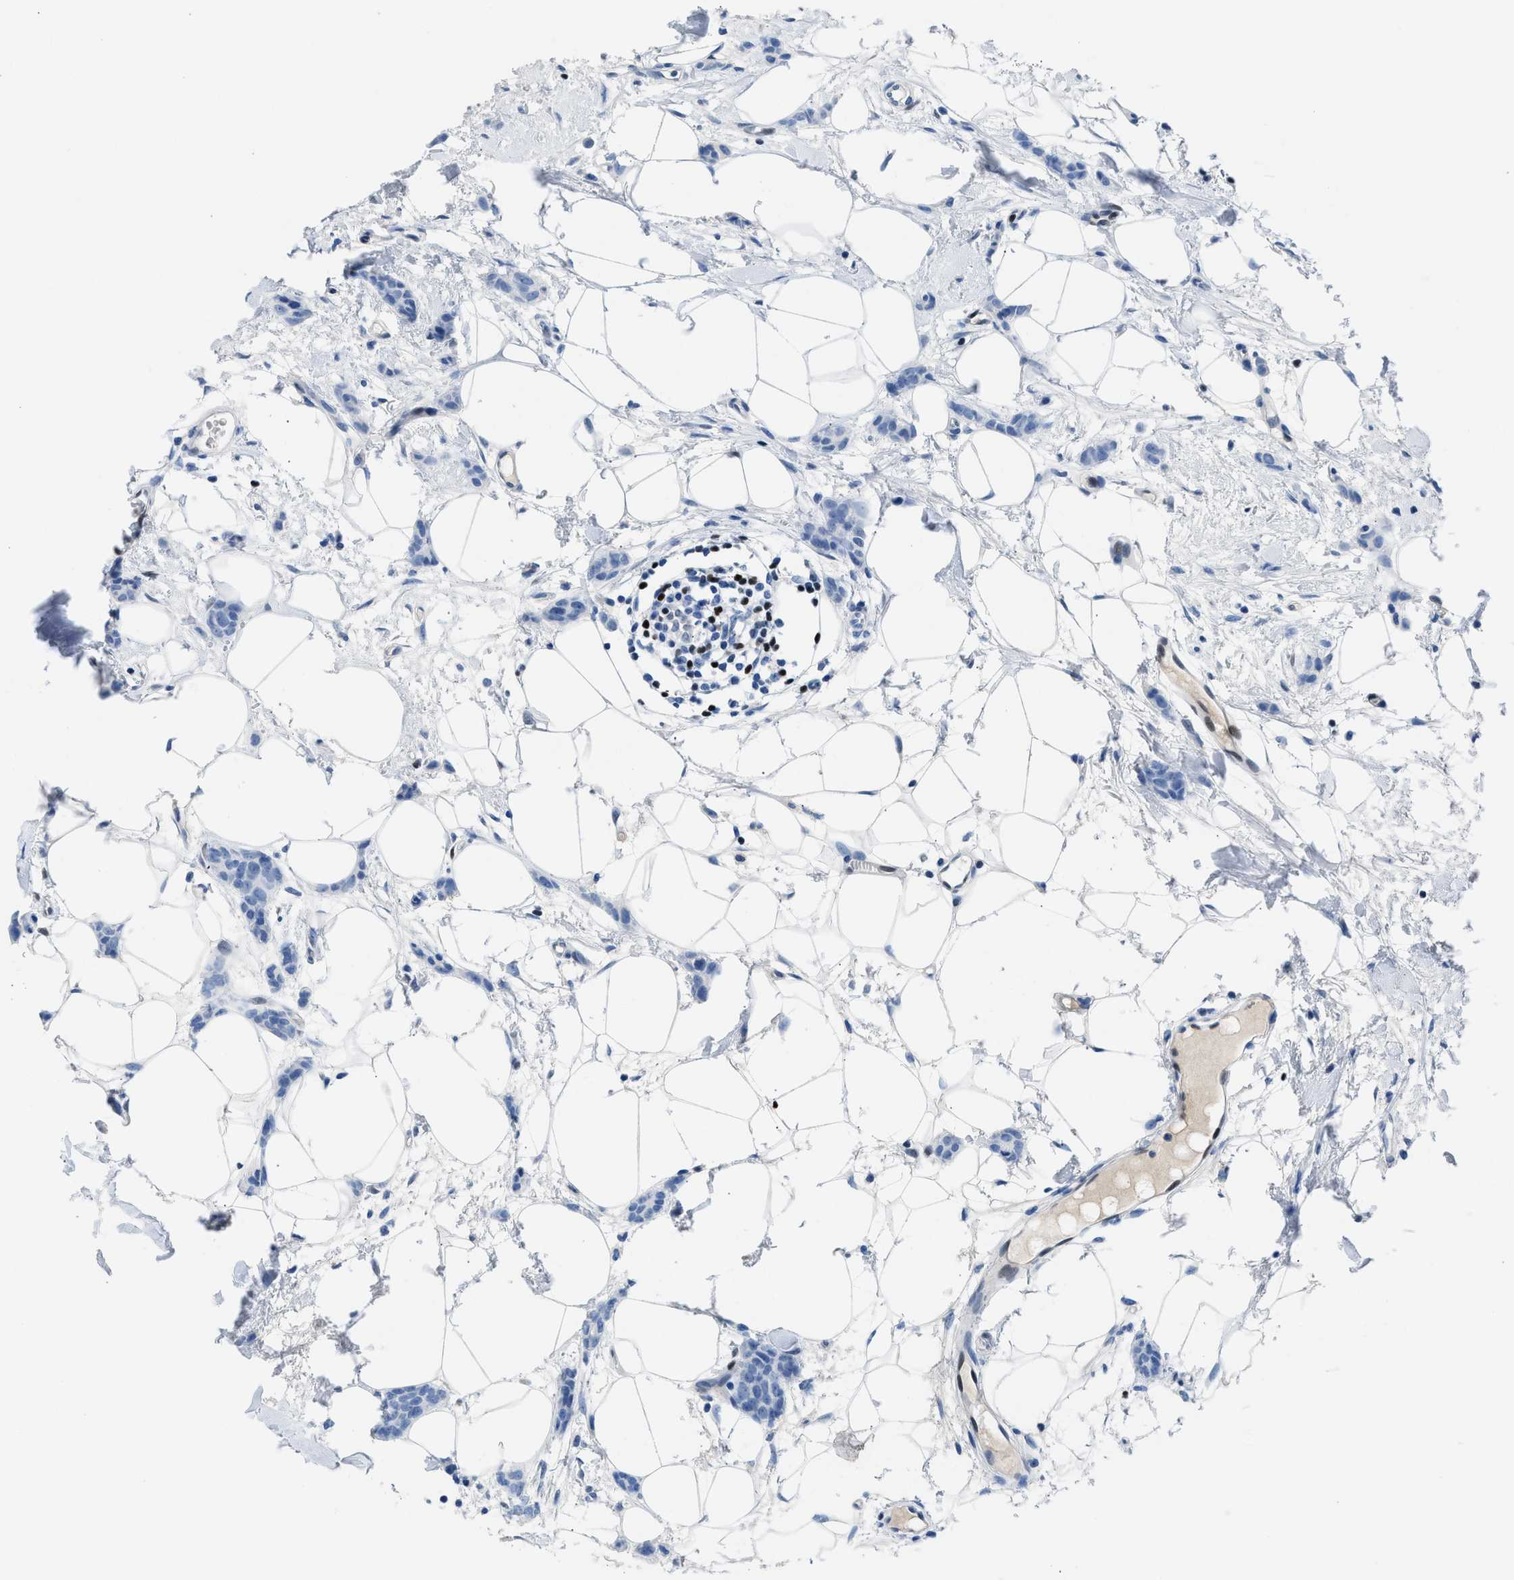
{"staining": {"intensity": "negative", "quantity": "none", "location": "none"}, "tissue": "breast cancer", "cell_type": "Tumor cells", "image_type": "cancer", "snomed": [{"axis": "morphology", "description": "Lobular carcinoma"}, {"axis": "topography", "description": "Skin"}, {"axis": "topography", "description": "Breast"}], "caption": "High power microscopy image of an IHC photomicrograph of breast lobular carcinoma, revealing no significant positivity in tumor cells. (DAB (3,3'-diaminobenzidine) immunohistochemistry with hematoxylin counter stain).", "gene": "LEF1", "patient": {"sex": "female", "age": 46}}